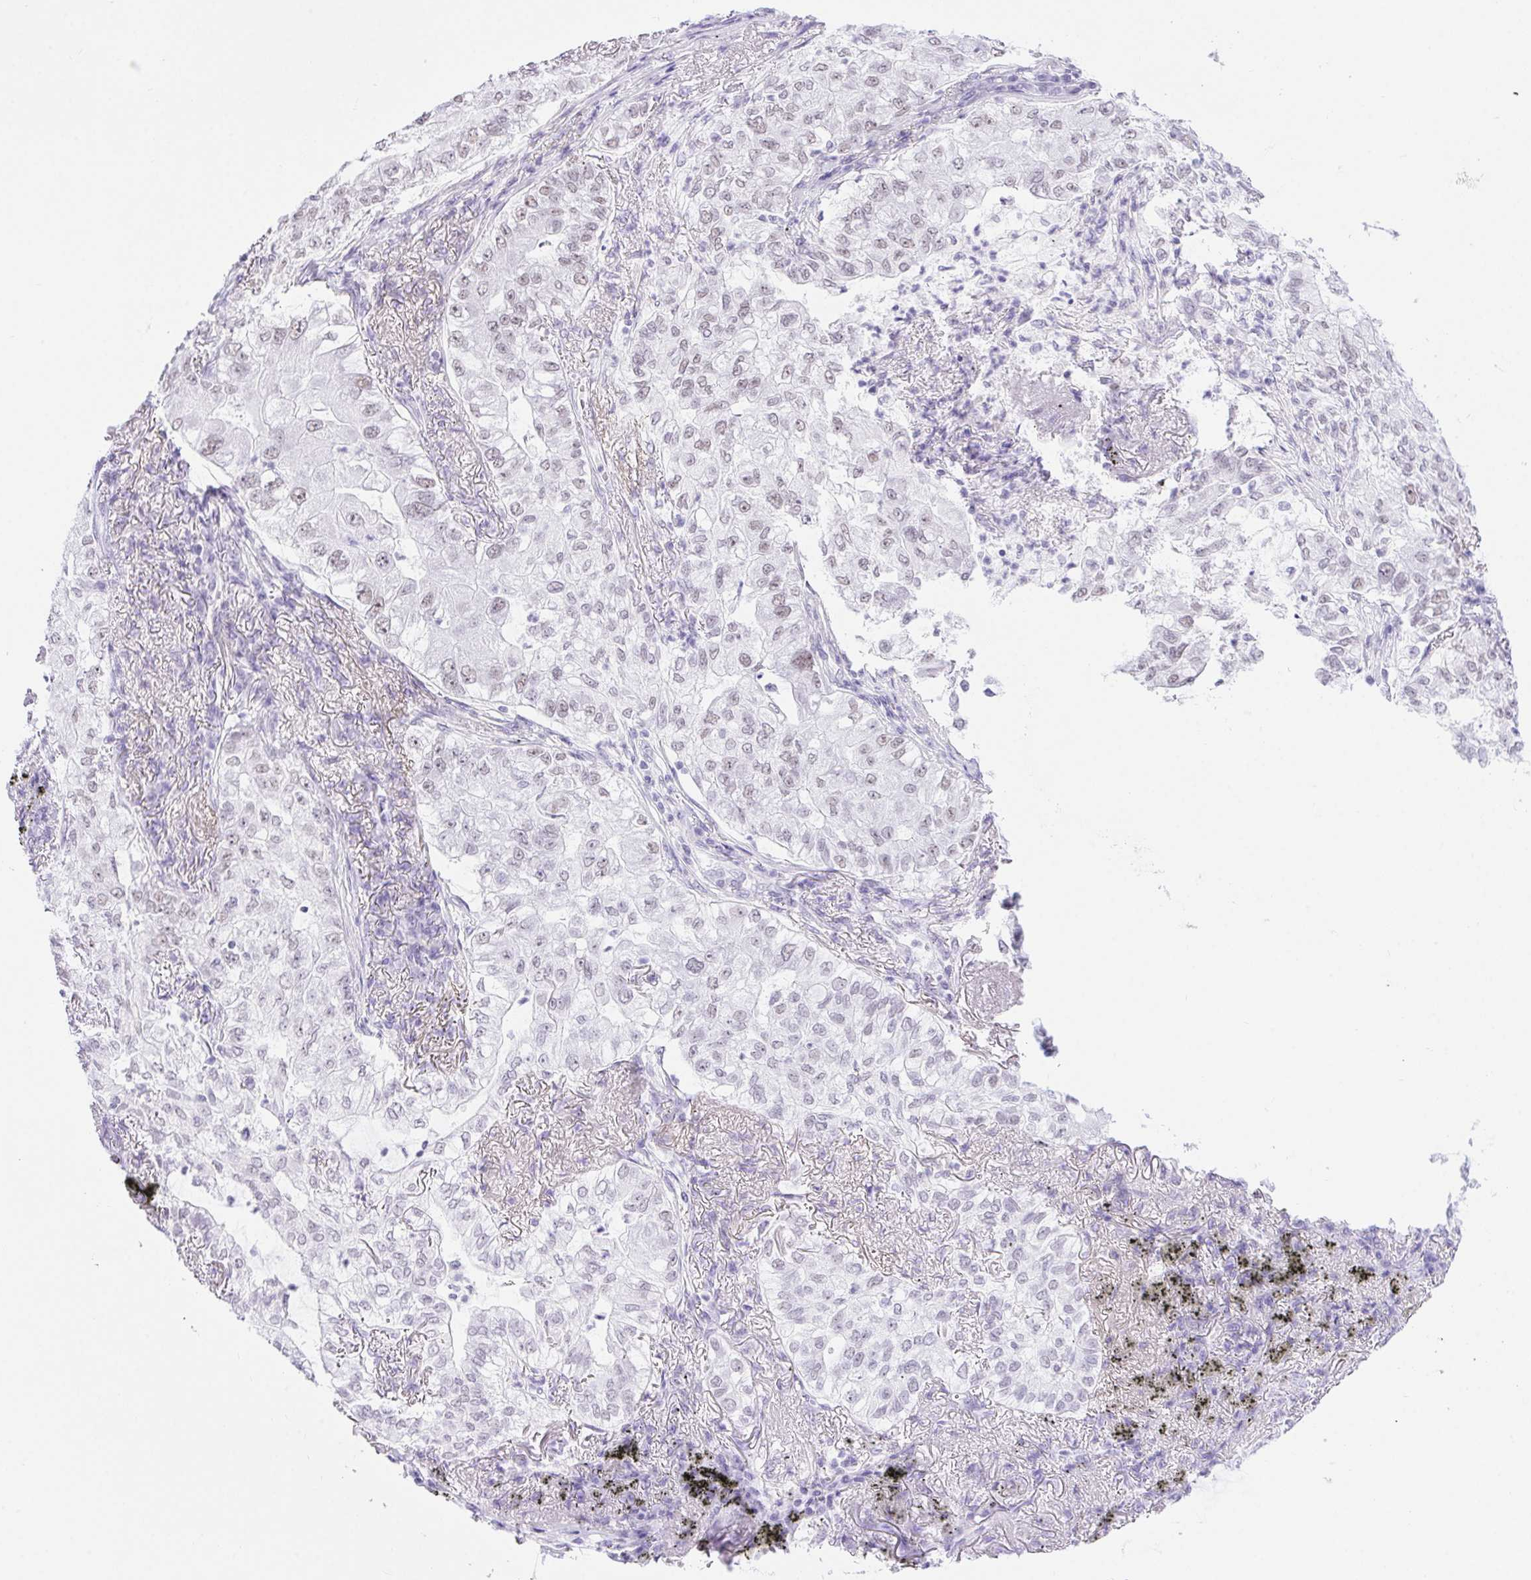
{"staining": {"intensity": "weak", "quantity": "<25%", "location": "nuclear"}, "tissue": "lung cancer", "cell_type": "Tumor cells", "image_type": "cancer", "snomed": [{"axis": "morphology", "description": "Adenocarcinoma, NOS"}, {"axis": "topography", "description": "Lung"}], "caption": "A photomicrograph of lung cancer (adenocarcinoma) stained for a protein shows no brown staining in tumor cells.", "gene": "DDX17", "patient": {"sex": "female", "age": 73}}